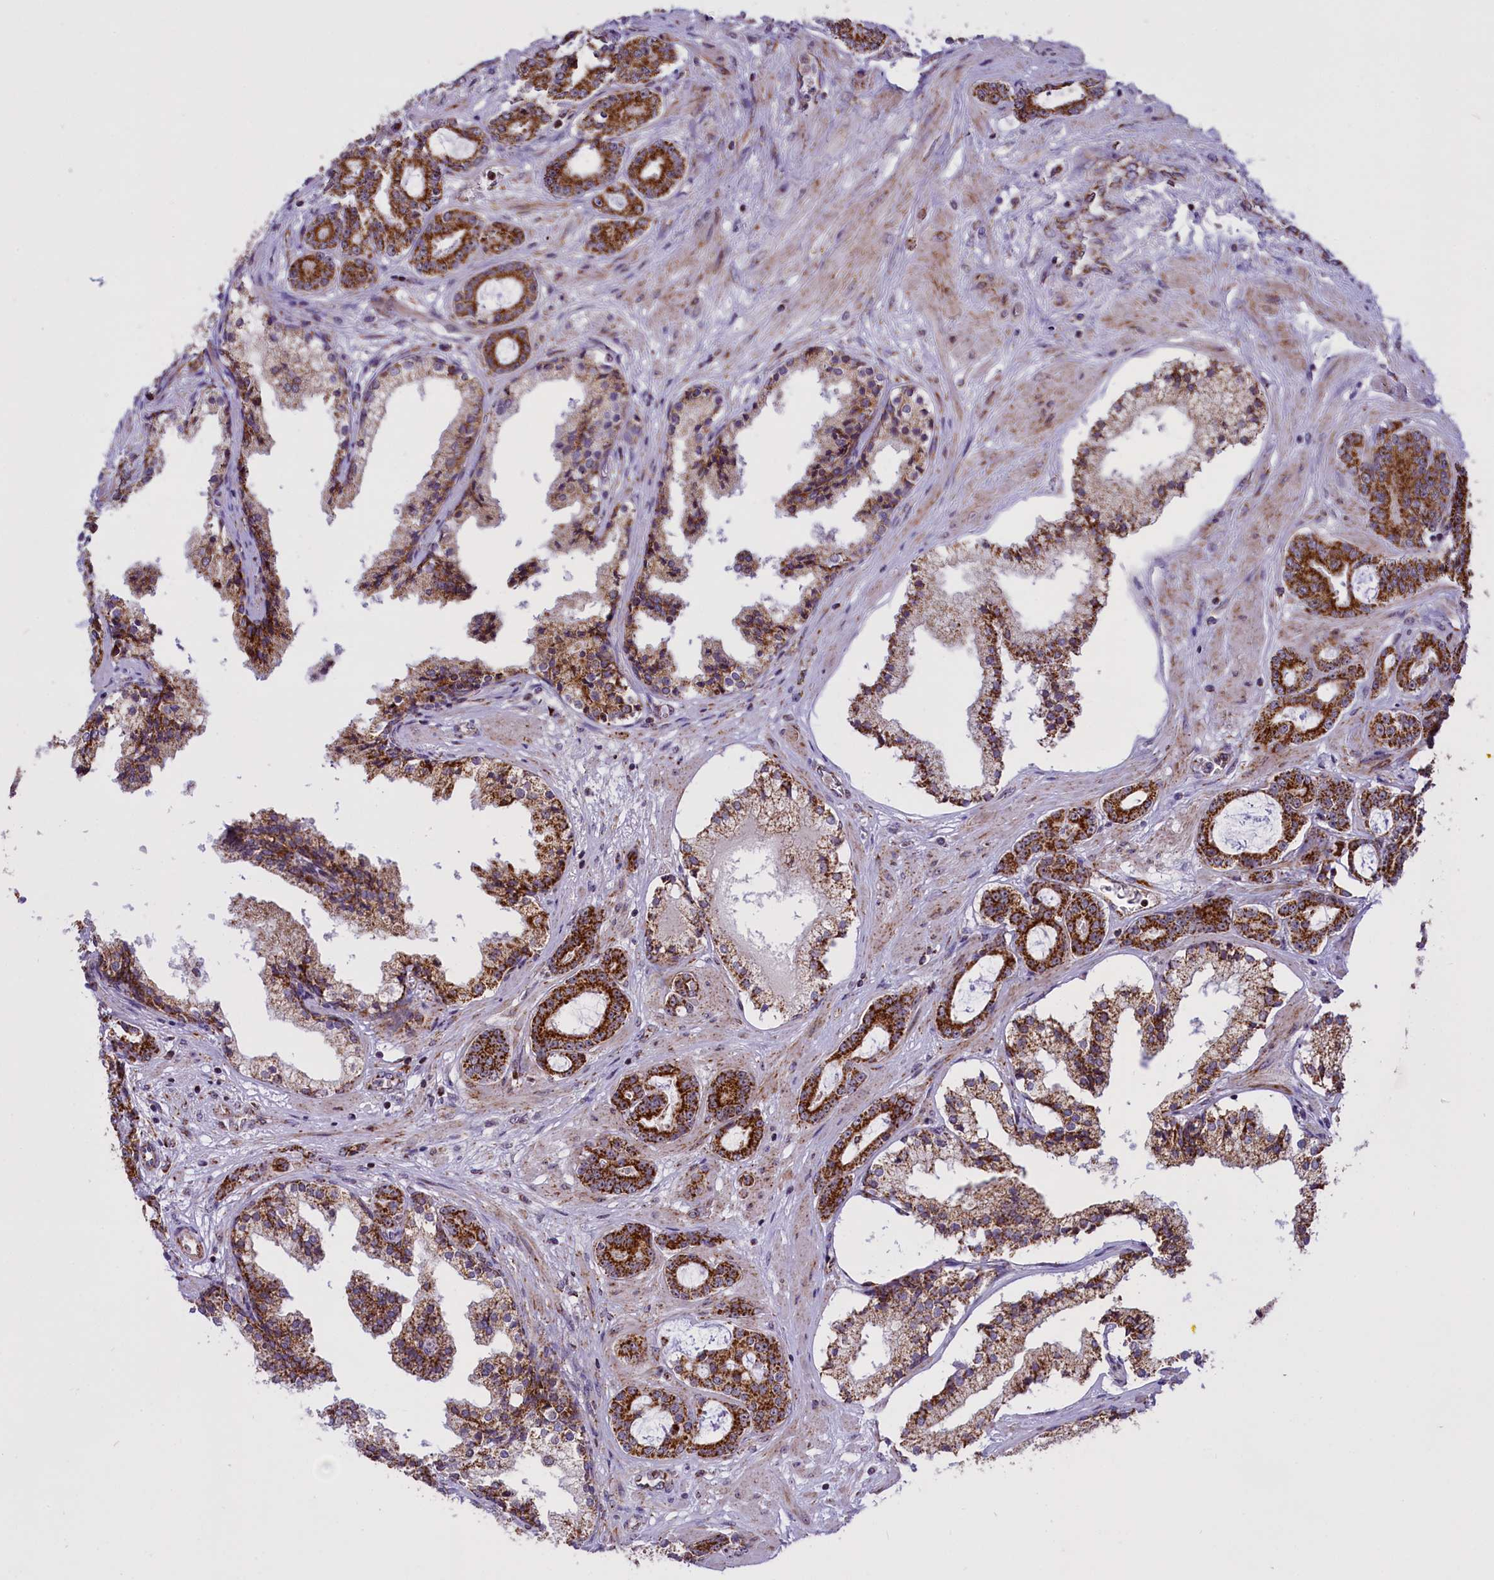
{"staining": {"intensity": "strong", "quantity": ">75%", "location": "cytoplasmic/membranous"}, "tissue": "prostate cancer", "cell_type": "Tumor cells", "image_type": "cancer", "snomed": [{"axis": "morphology", "description": "Adenocarcinoma, High grade"}, {"axis": "topography", "description": "Prostate"}], "caption": "Immunohistochemistry (IHC) (DAB) staining of human high-grade adenocarcinoma (prostate) exhibits strong cytoplasmic/membranous protein positivity in approximately >75% of tumor cells. The staining was performed using DAB (3,3'-diaminobenzidine) to visualize the protein expression in brown, while the nuclei were stained in blue with hematoxylin (Magnification: 20x).", "gene": "NDUFS5", "patient": {"sex": "male", "age": 58}}